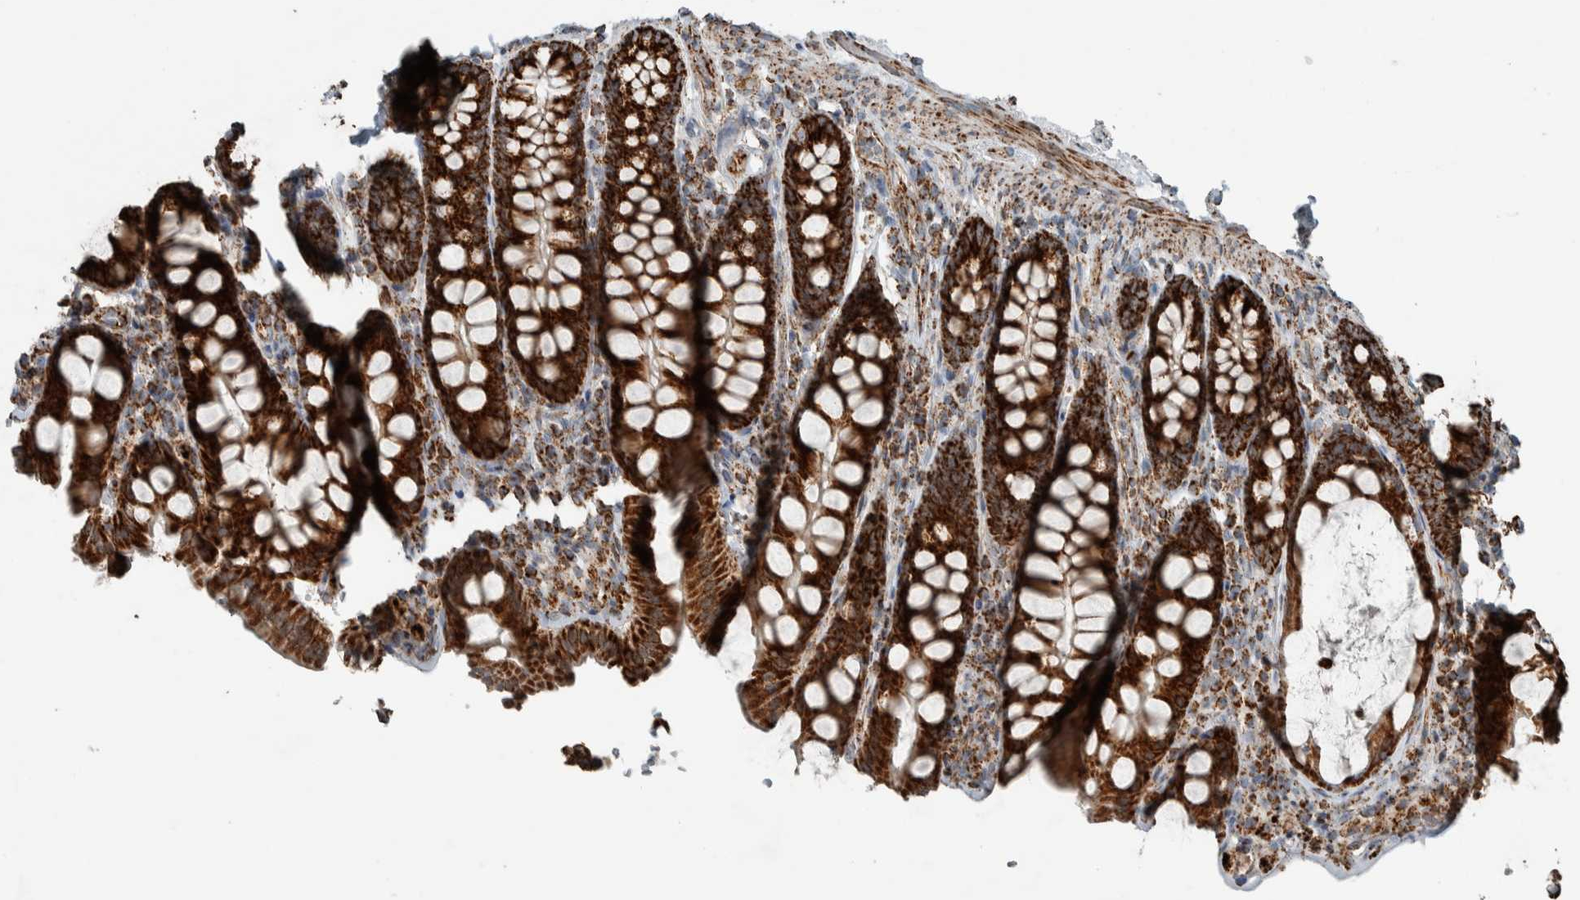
{"staining": {"intensity": "strong", "quantity": ">75%", "location": "cytoplasmic/membranous"}, "tissue": "colon", "cell_type": "Endothelial cells", "image_type": "normal", "snomed": [{"axis": "morphology", "description": "Normal tissue, NOS"}, {"axis": "topography", "description": "Colon"}, {"axis": "topography", "description": "Peripheral nerve tissue"}], "caption": "Strong cytoplasmic/membranous positivity is appreciated in about >75% of endothelial cells in benign colon.", "gene": "CNTROB", "patient": {"sex": "female", "age": 61}}